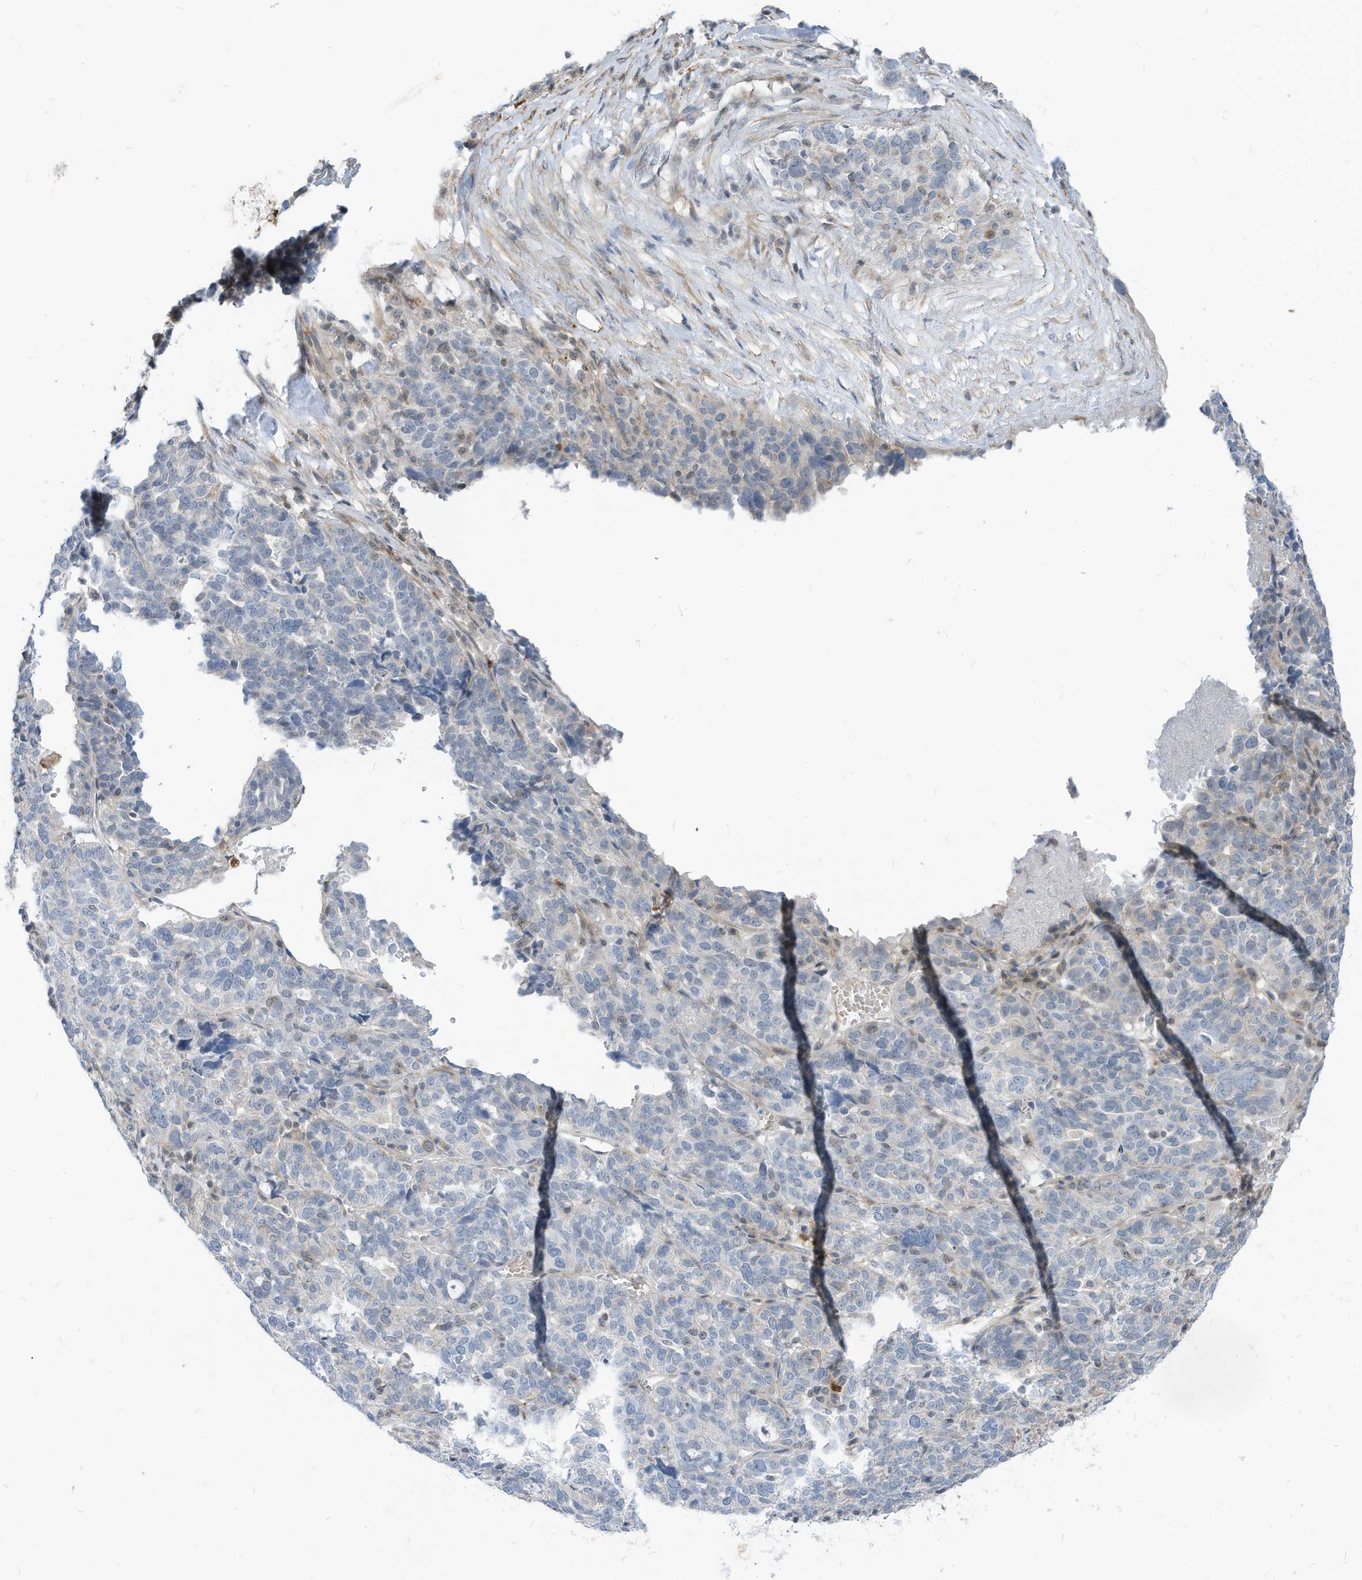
{"staining": {"intensity": "negative", "quantity": "none", "location": "none"}, "tissue": "ovarian cancer", "cell_type": "Tumor cells", "image_type": "cancer", "snomed": [{"axis": "morphology", "description": "Cystadenocarcinoma, serous, NOS"}, {"axis": "topography", "description": "Ovary"}], "caption": "The histopathology image demonstrates no staining of tumor cells in ovarian cancer.", "gene": "GPATCH3", "patient": {"sex": "female", "age": 59}}